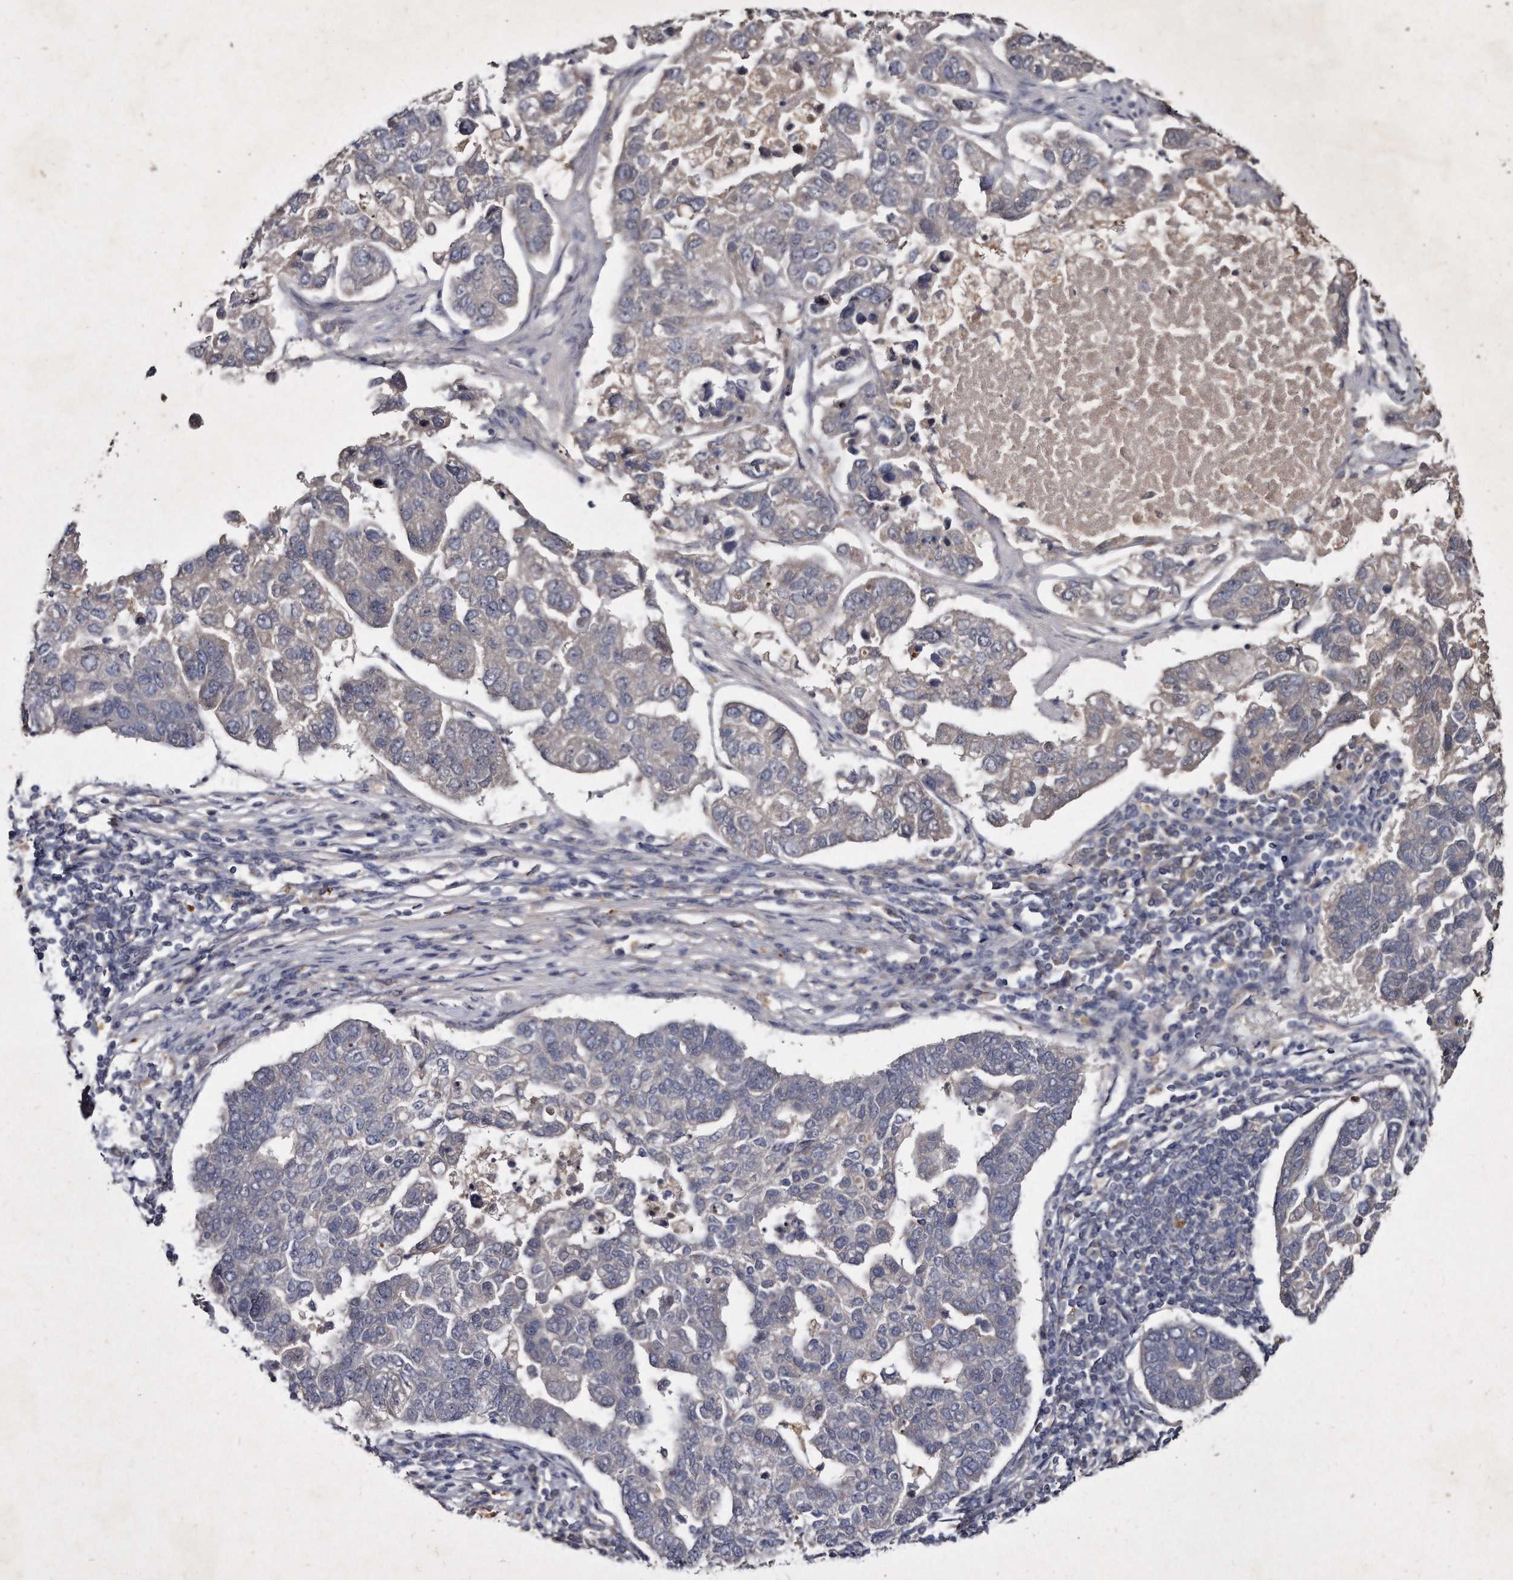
{"staining": {"intensity": "negative", "quantity": "none", "location": "none"}, "tissue": "pancreatic cancer", "cell_type": "Tumor cells", "image_type": "cancer", "snomed": [{"axis": "morphology", "description": "Adenocarcinoma, NOS"}, {"axis": "topography", "description": "Pancreas"}], "caption": "An immunohistochemistry photomicrograph of pancreatic cancer is shown. There is no staining in tumor cells of pancreatic cancer.", "gene": "KLHDC3", "patient": {"sex": "female", "age": 61}}